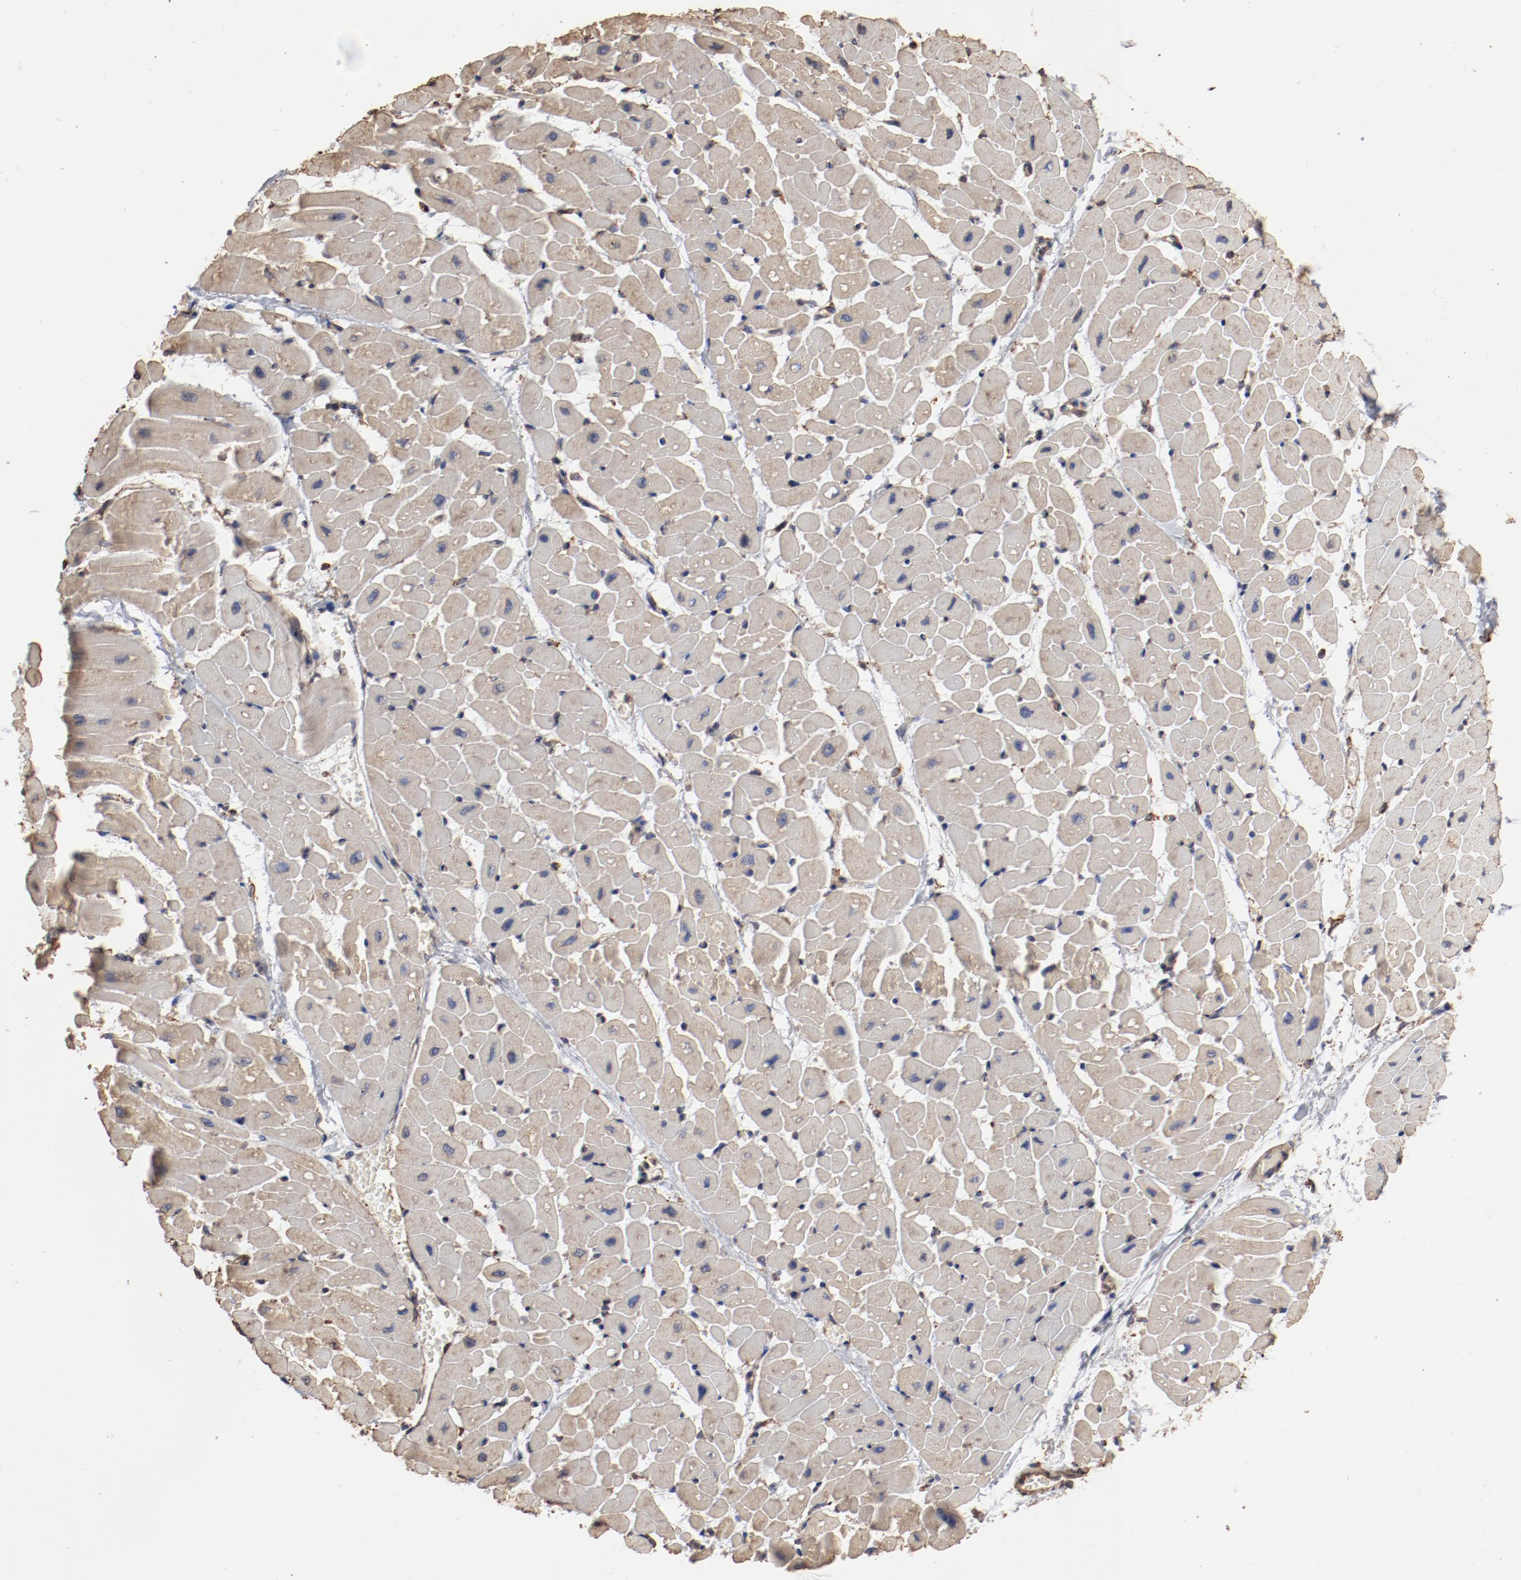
{"staining": {"intensity": "weak", "quantity": "25%-75%", "location": "cytoplasmic/membranous"}, "tissue": "heart muscle", "cell_type": "Cardiomyocytes", "image_type": "normal", "snomed": [{"axis": "morphology", "description": "Normal tissue, NOS"}, {"axis": "topography", "description": "Heart"}], "caption": "Protein positivity by IHC exhibits weak cytoplasmic/membranous staining in approximately 25%-75% of cardiomyocytes in unremarkable heart muscle.", "gene": "PDIA3", "patient": {"sex": "male", "age": 45}}